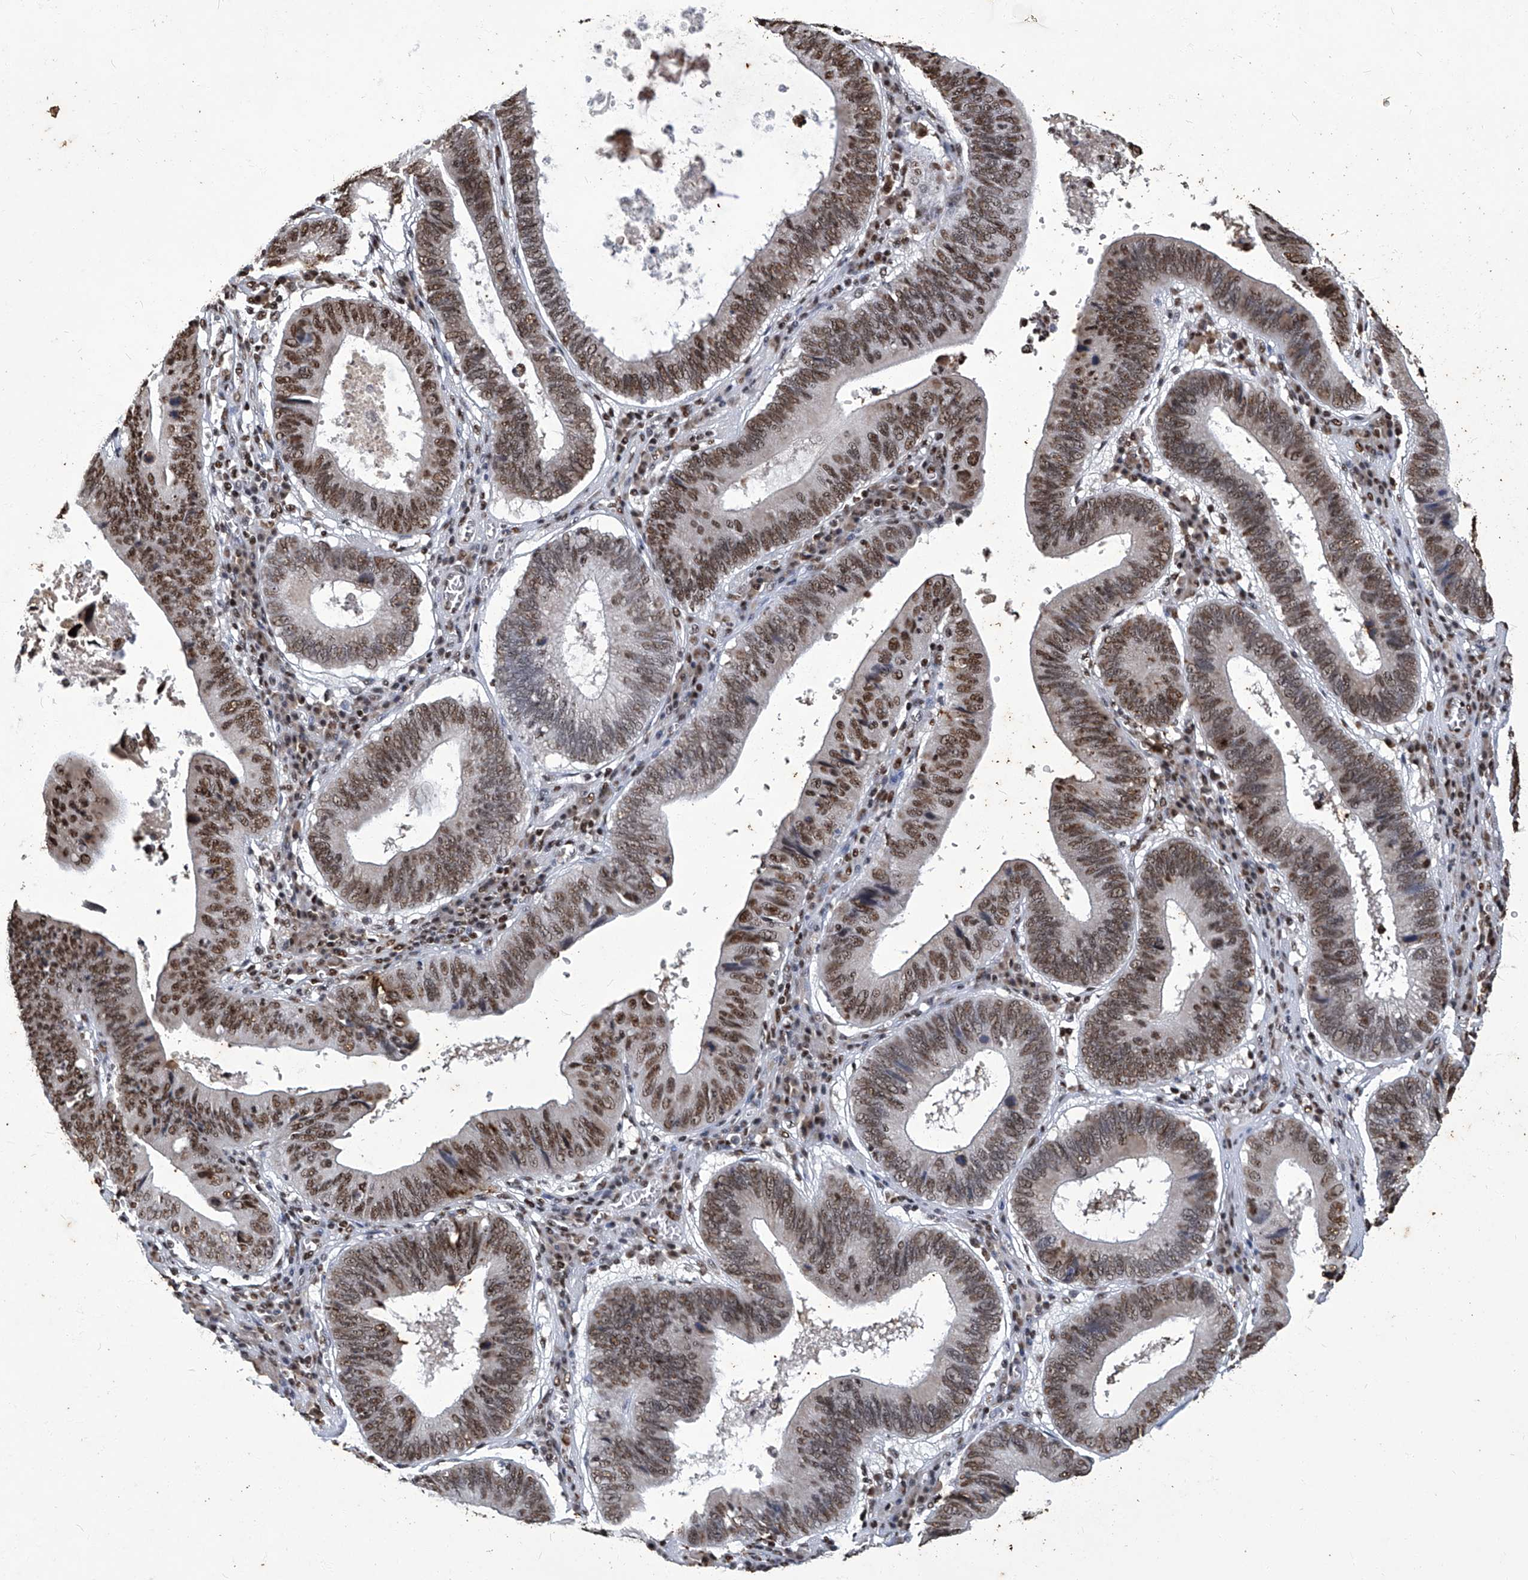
{"staining": {"intensity": "moderate", "quantity": ">75%", "location": "nuclear"}, "tissue": "stomach cancer", "cell_type": "Tumor cells", "image_type": "cancer", "snomed": [{"axis": "morphology", "description": "Adenocarcinoma, NOS"}, {"axis": "topography", "description": "Stomach"}], "caption": "Protein analysis of stomach cancer (adenocarcinoma) tissue reveals moderate nuclear staining in about >75% of tumor cells. Immunohistochemistry stains the protein in brown and the nuclei are stained blue.", "gene": "HBP1", "patient": {"sex": "male", "age": 59}}